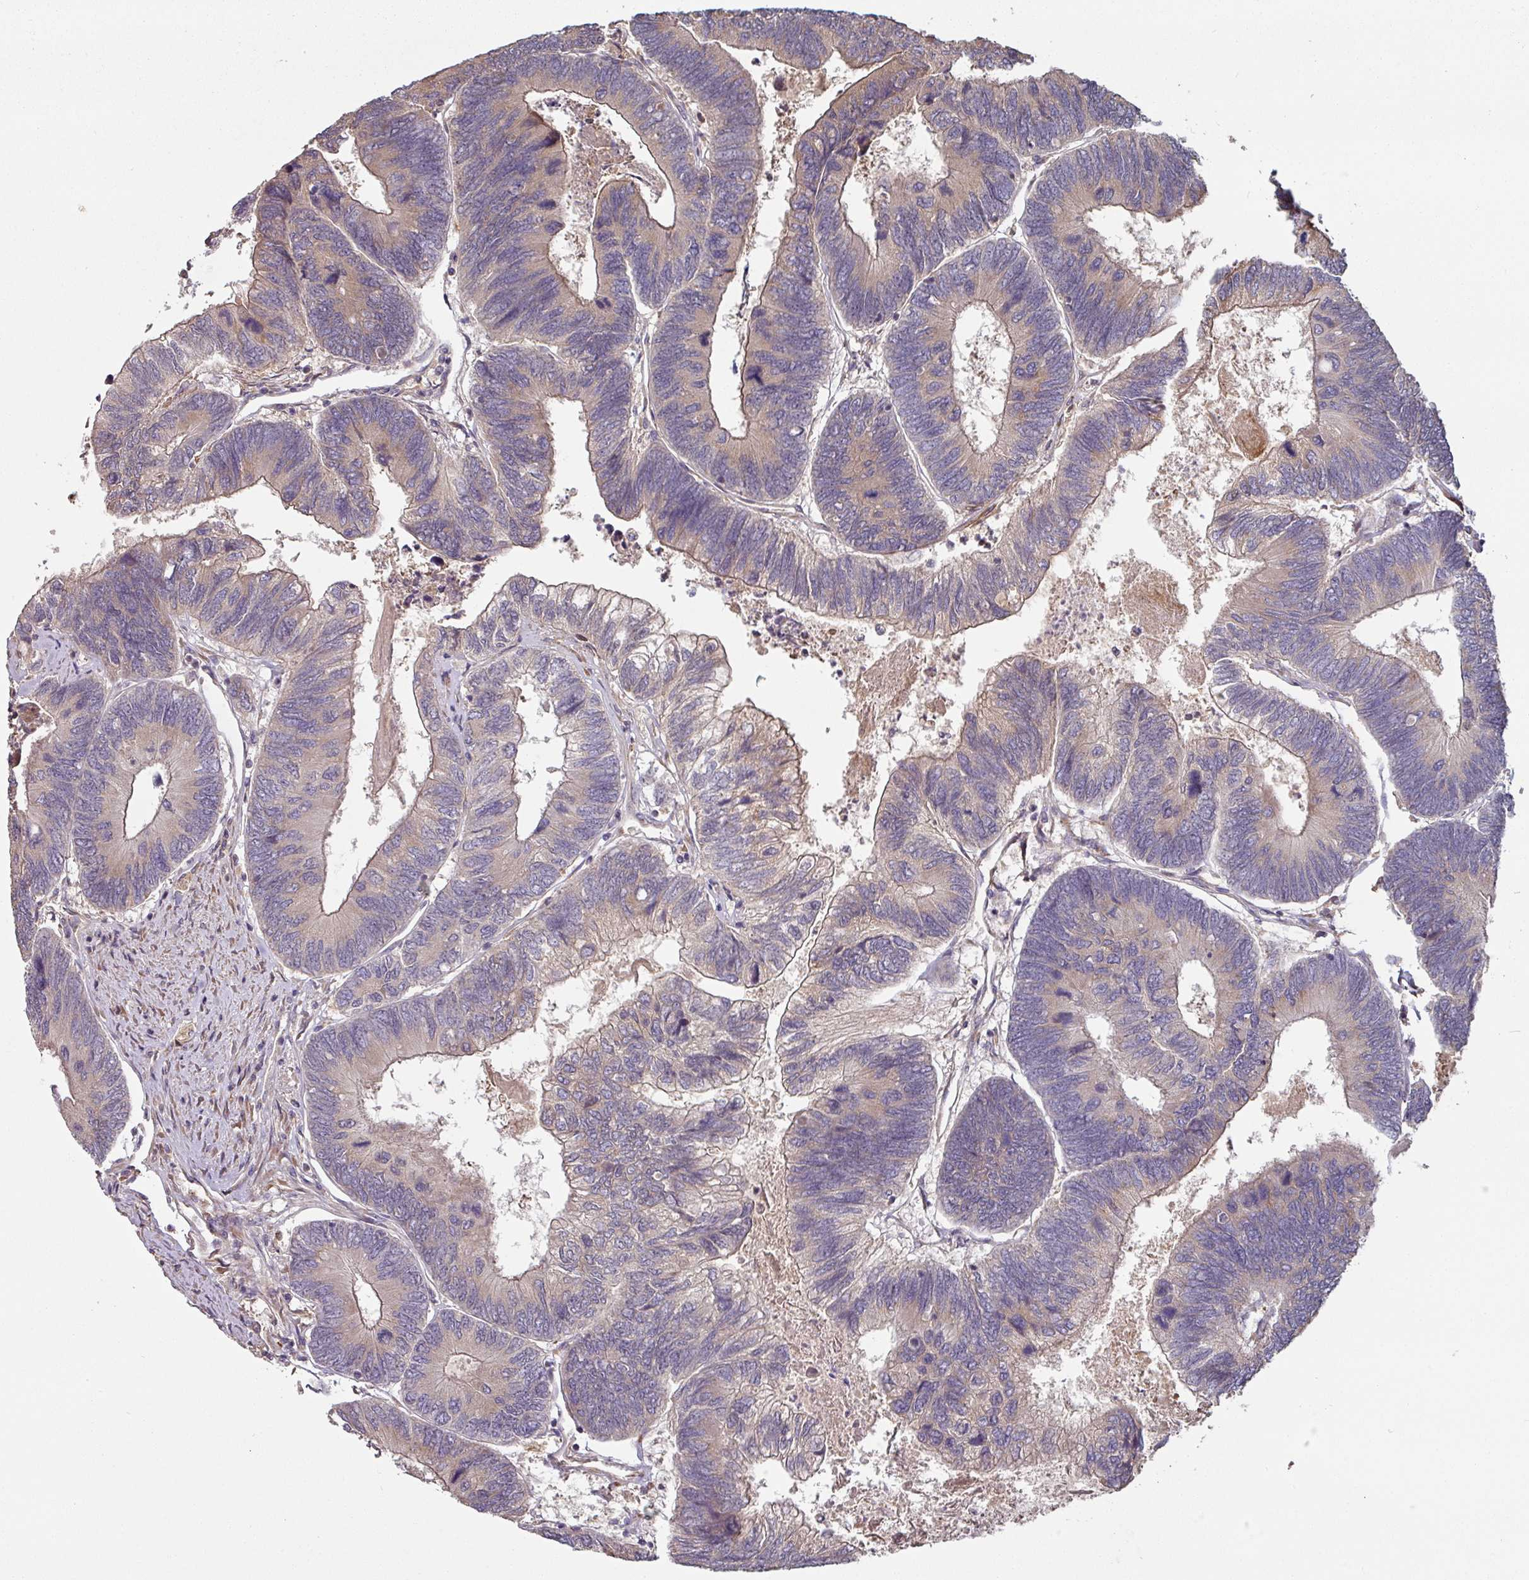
{"staining": {"intensity": "weak", "quantity": "25%-75%", "location": "cytoplasmic/membranous"}, "tissue": "colorectal cancer", "cell_type": "Tumor cells", "image_type": "cancer", "snomed": [{"axis": "morphology", "description": "Adenocarcinoma, NOS"}, {"axis": "topography", "description": "Colon"}], "caption": "Protein expression analysis of colorectal cancer exhibits weak cytoplasmic/membranous positivity in approximately 25%-75% of tumor cells.", "gene": "SIK1", "patient": {"sex": "female", "age": 67}}